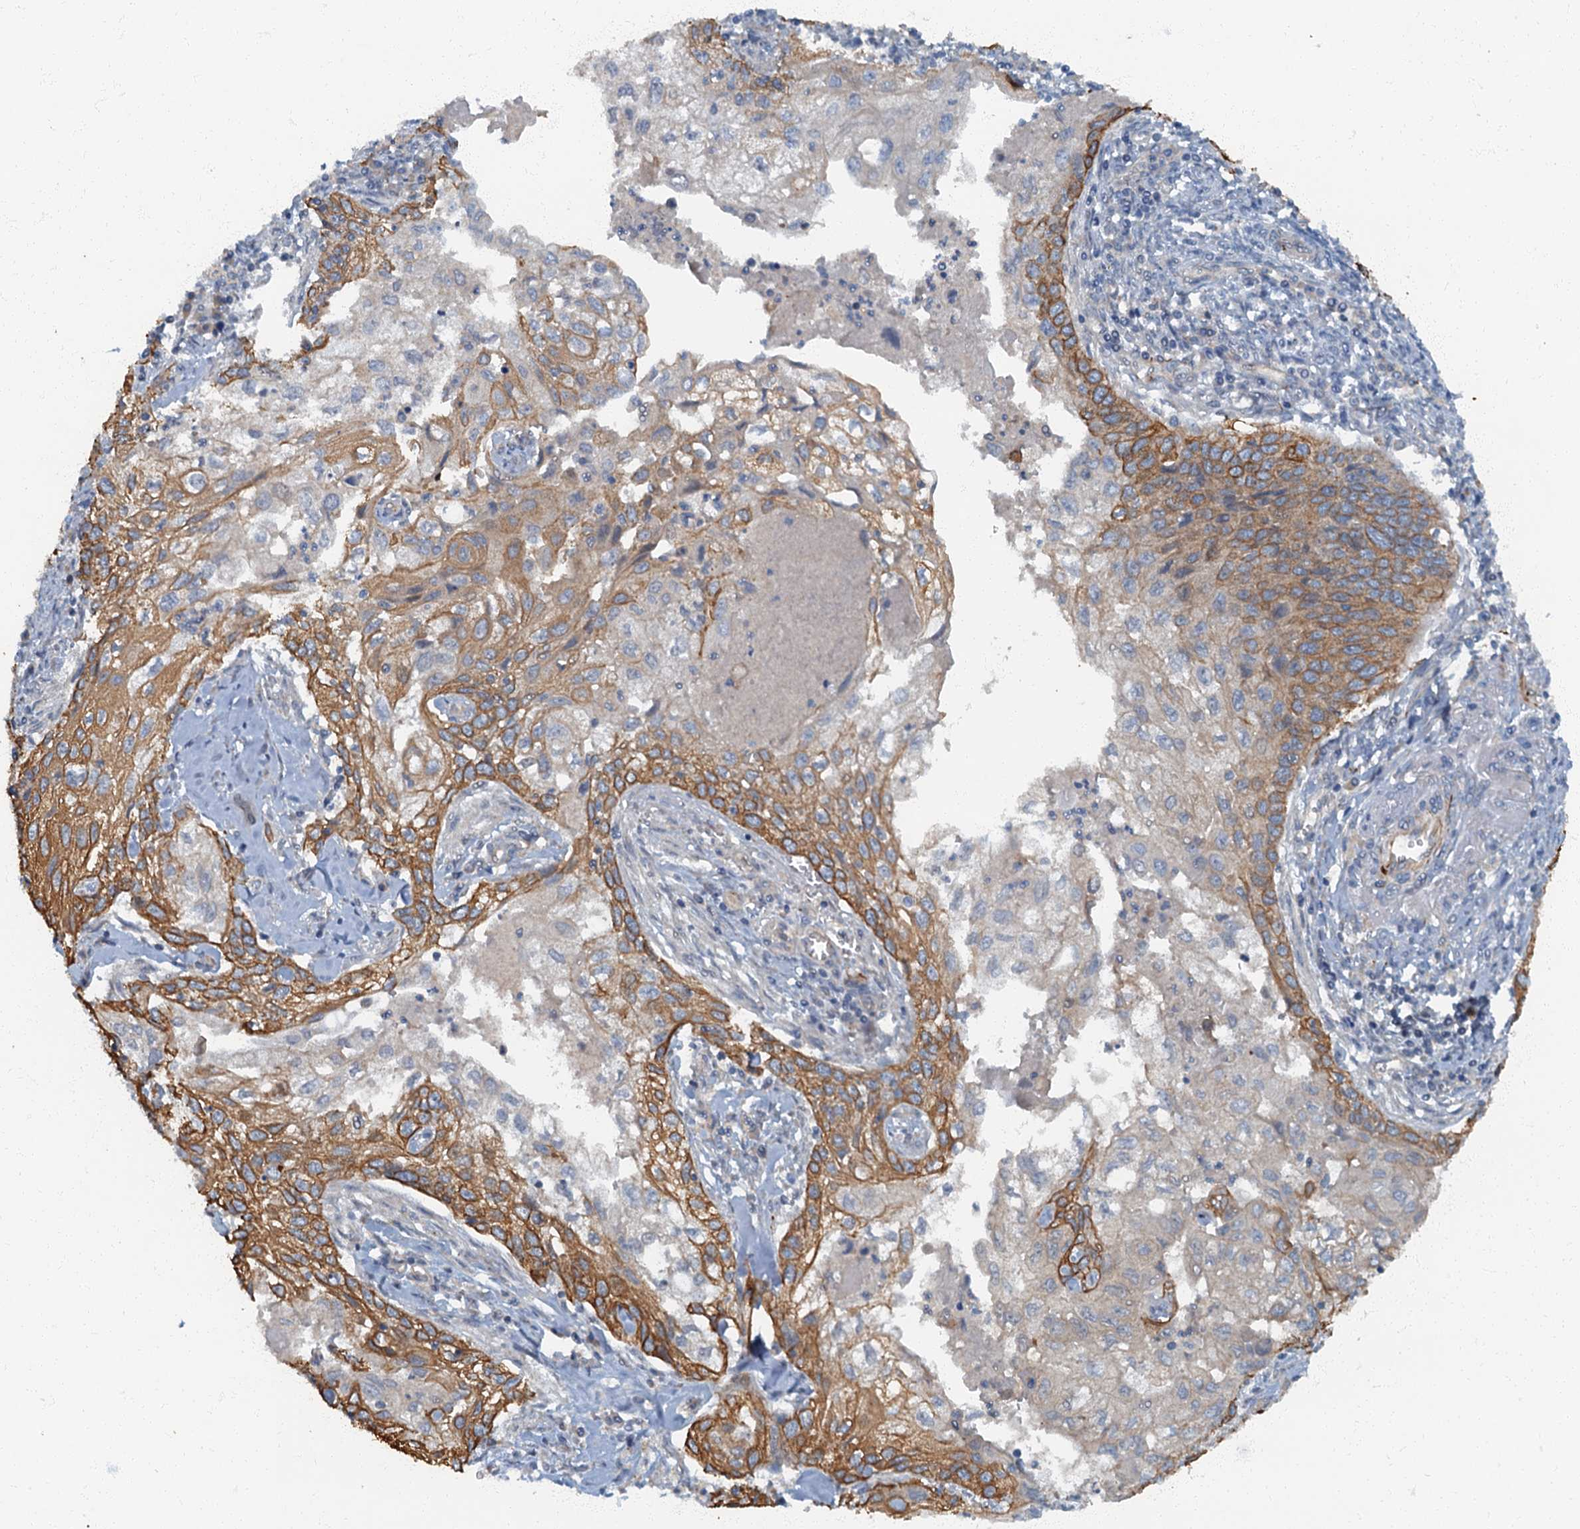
{"staining": {"intensity": "moderate", "quantity": "25%-75%", "location": "cytoplasmic/membranous"}, "tissue": "cervical cancer", "cell_type": "Tumor cells", "image_type": "cancer", "snomed": [{"axis": "morphology", "description": "Squamous cell carcinoma, NOS"}, {"axis": "topography", "description": "Cervix"}], "caption": "This micrograph demonstrates immunohistochemistry staining of human squamous cell carcinoma (cervical), with medium moderate cytoplasmic/membranous staining in about 25%-75% of tumor cells.", "gene": "ARL11", "patient": {"sex": "female", "age": 67}}